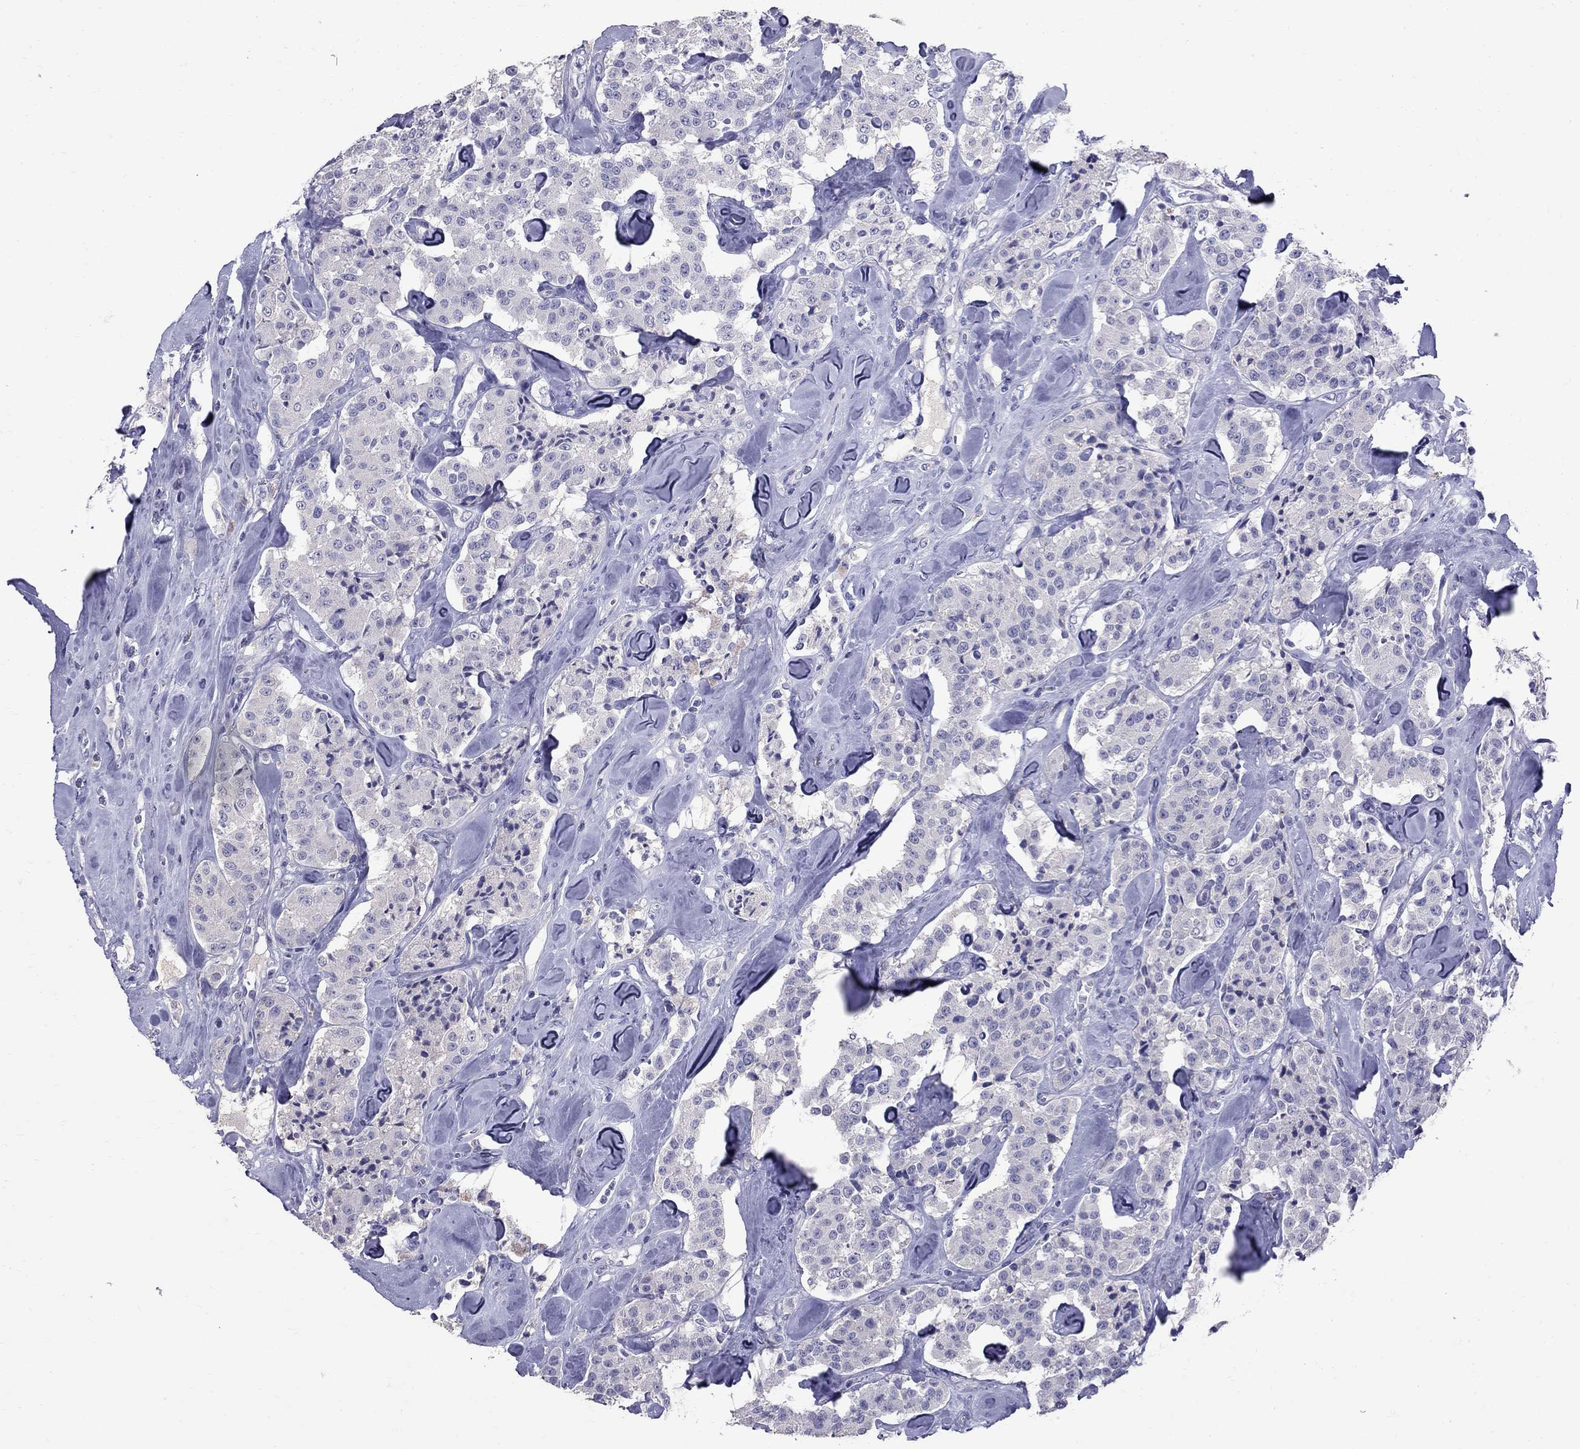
{"staining": {"intensity": "negative", "quantity": "none", "location": "none"}, "tissue": "carcinoid", "cell_type": "Tumor cells", "image_type": "cancer", "snomed": [{"axis": "morphology", "description": "Carcinoid, malignant, NOS"}, {"axis": "topography", "description": "Pancreas"}], "caption": "This image is of carcinoid stained with IHC to label a protein in brown with the nuclei are counter-stained blue. There is no staining in tumor cells. (IHC, brightfield microscopy, high magnification).", "gene": "CFAP91", "patient": {"sex": "male", "age": 41}}